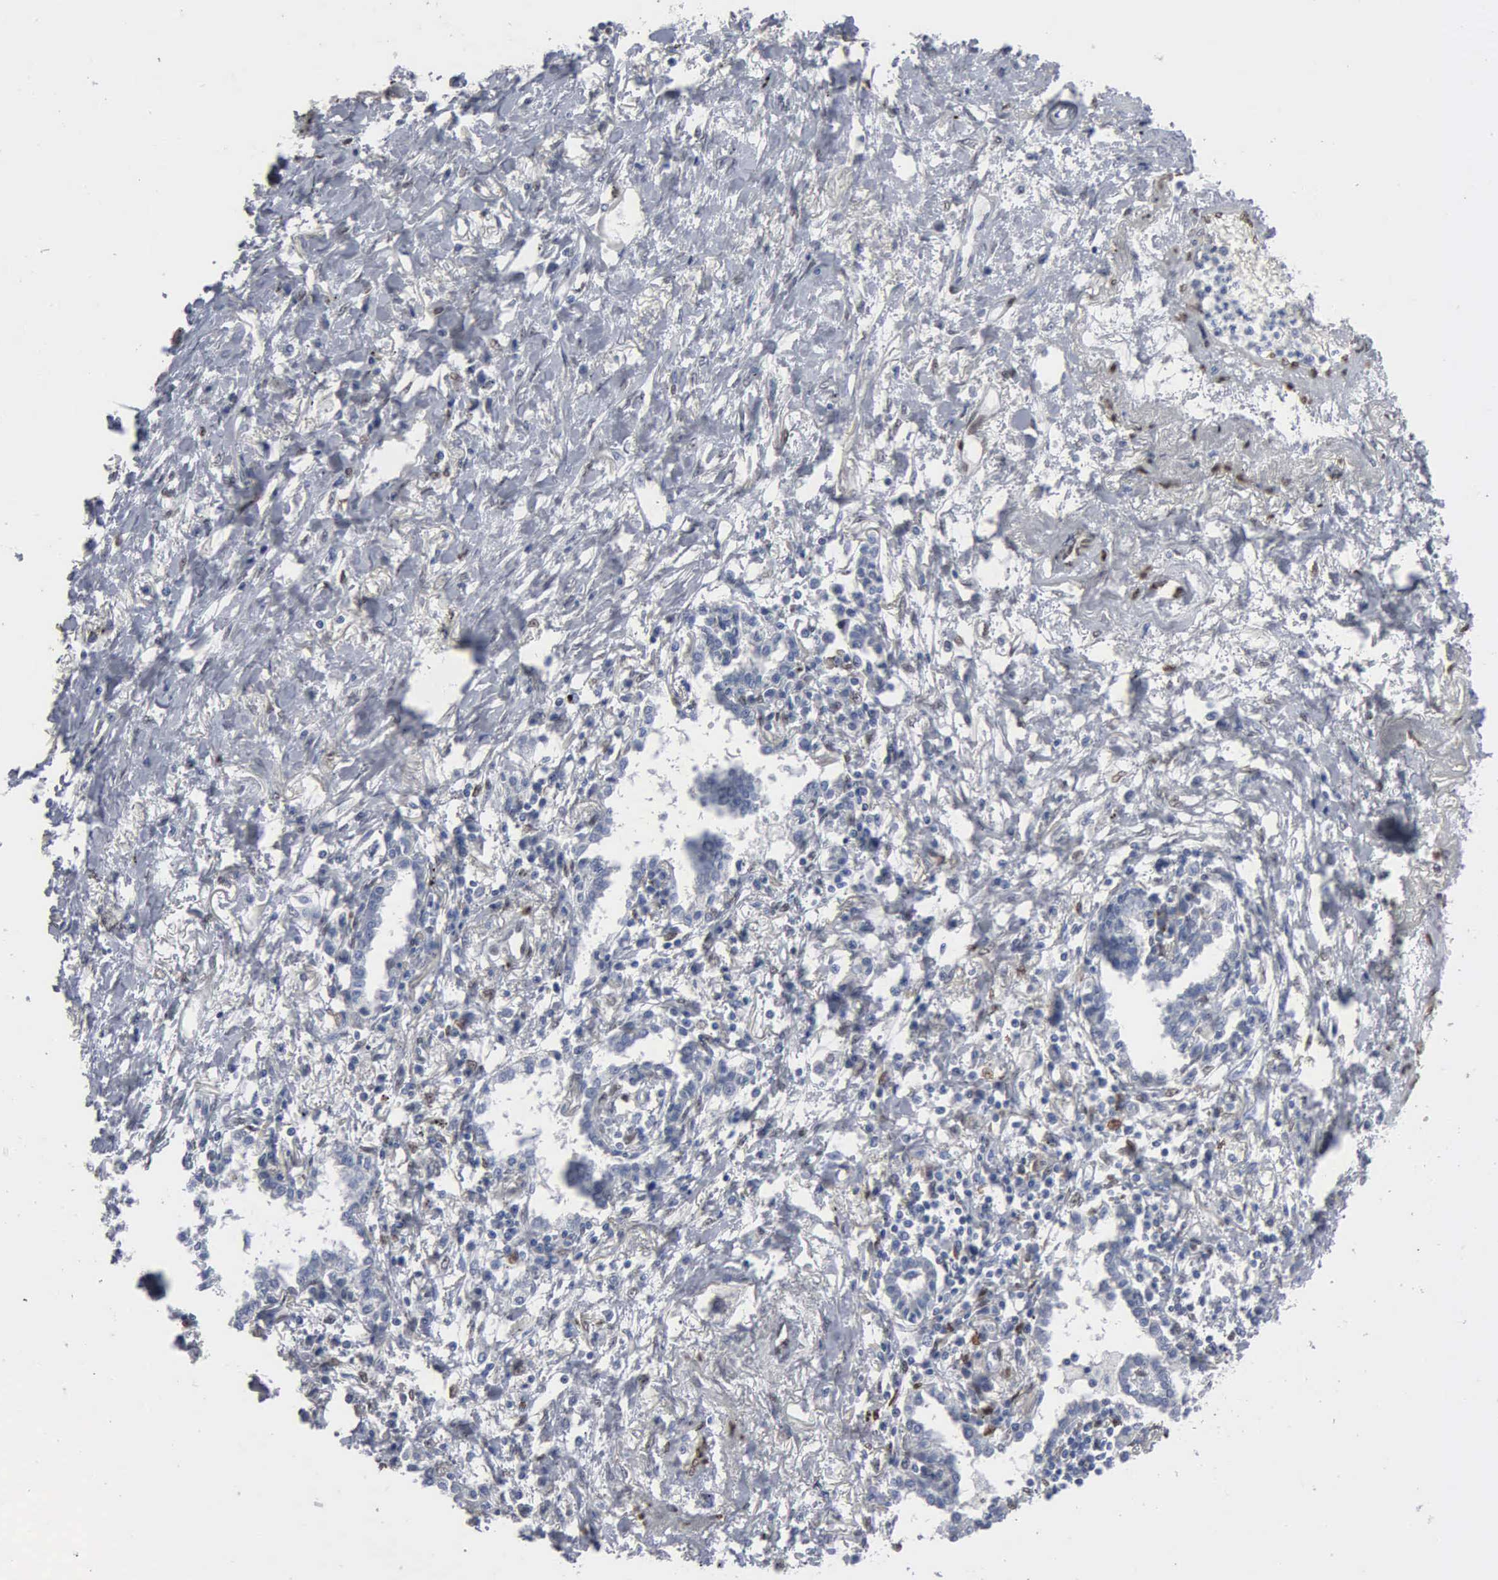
{"staining": {"intensity": "negative", "quantity": "none", "location": "none"}, "tissue": "lung cancer", "cell_type": "Tumor cells", "image_type": "cancer", "snomed": [{"axis": "morphology", "description": "Adenocarcinoma, NOS"}, {"axis": "topography", "description": "Lung"}], "caption": "A micrograph of human lung cancer is negative for staining in tumor cells. (DAB IHC, high magnification).", "gene": "FGF2", "patient": {"sex": "male", "age": 60}}